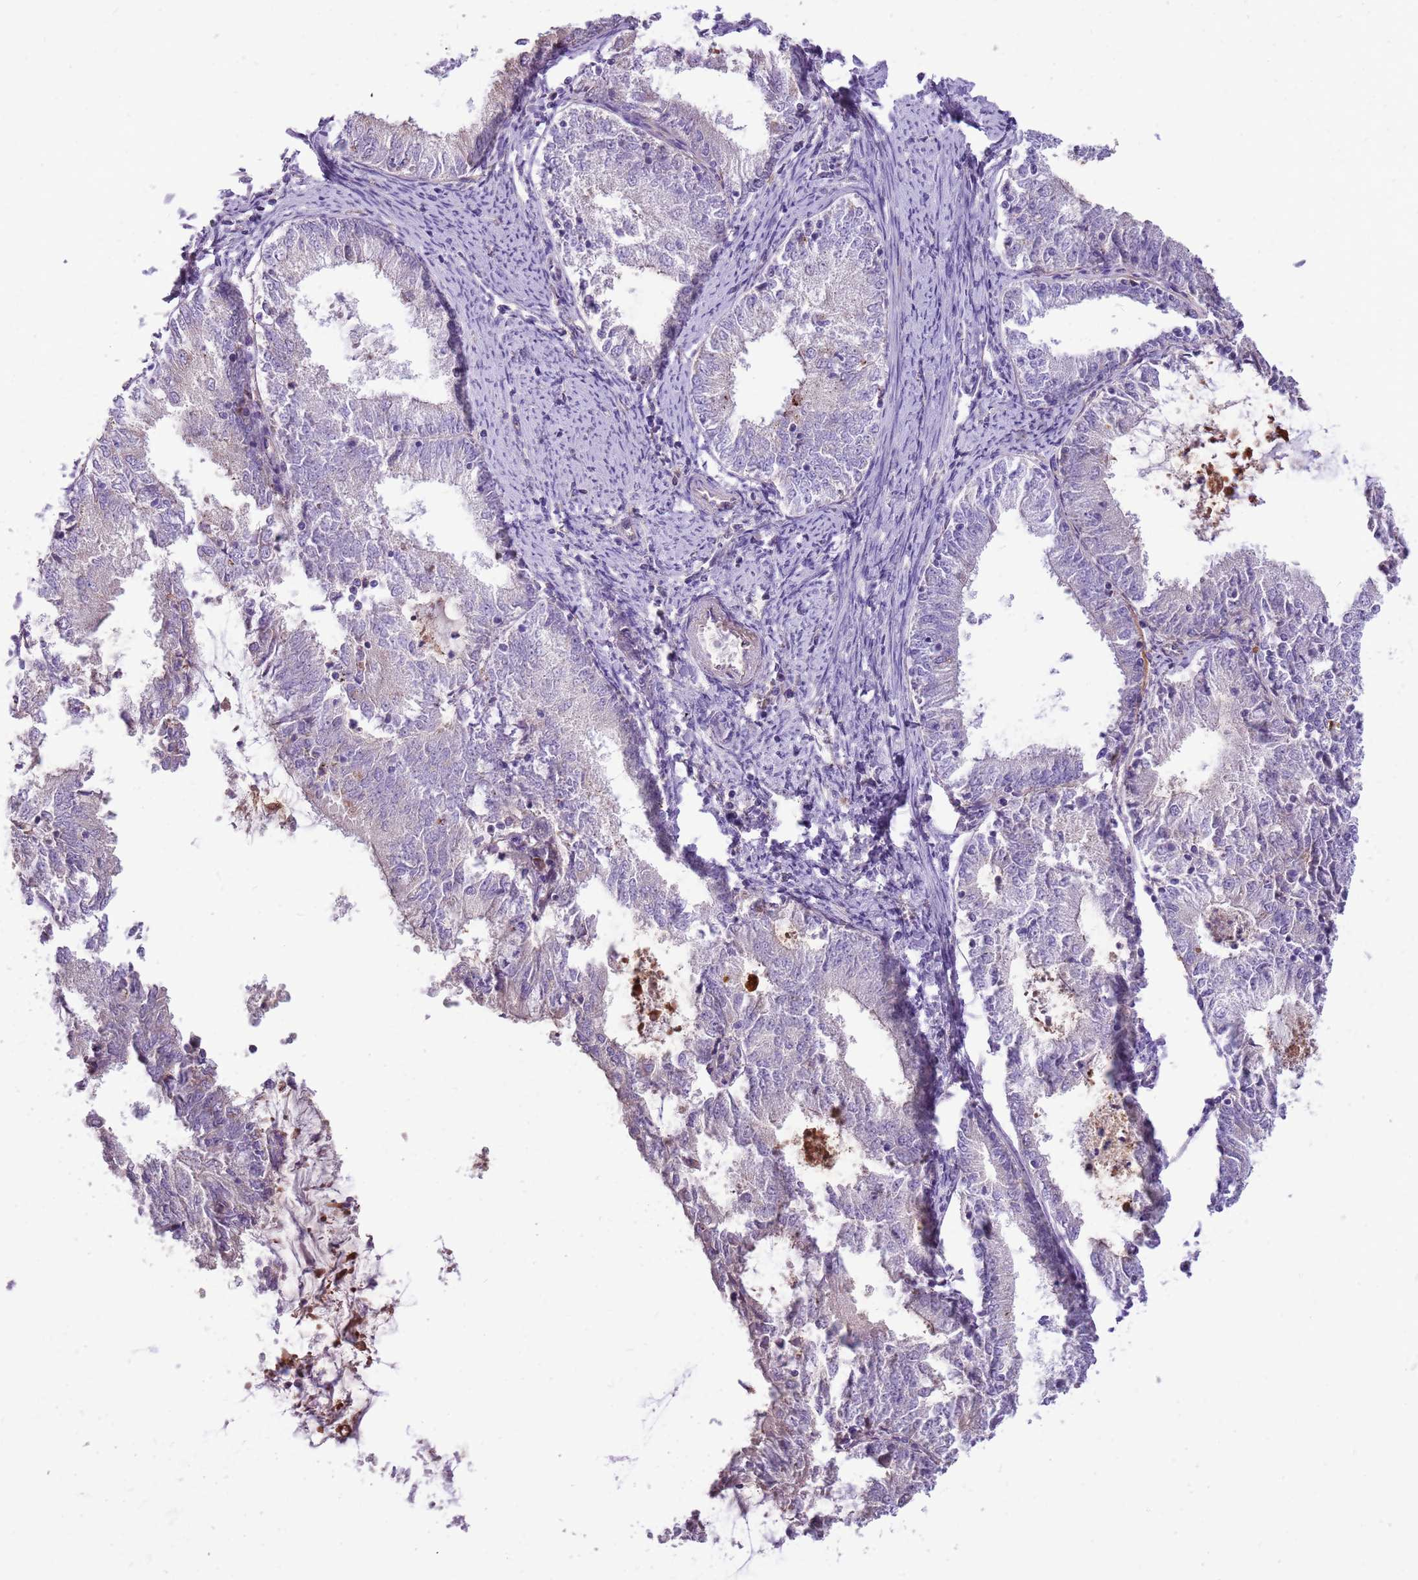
{"staining": {"intensity": "negative", "quantity": "none", "location": "none"}, "tissue": "endometrial cancer", "cell_type": "Tumor cells", "image_type": "cancer", "snomed": [{"axis": "morphology", "description": "Adenocarcinoma, NOS"}, {"axis": "topography", "description": "Endometrium"}], "caption": "Histopathology image shows no protein positivity in tumor cells of adenocarcinoma (endometrial) tissue.", "gene": "NTN4", "patient": {"sex": "female", "age": 57}}